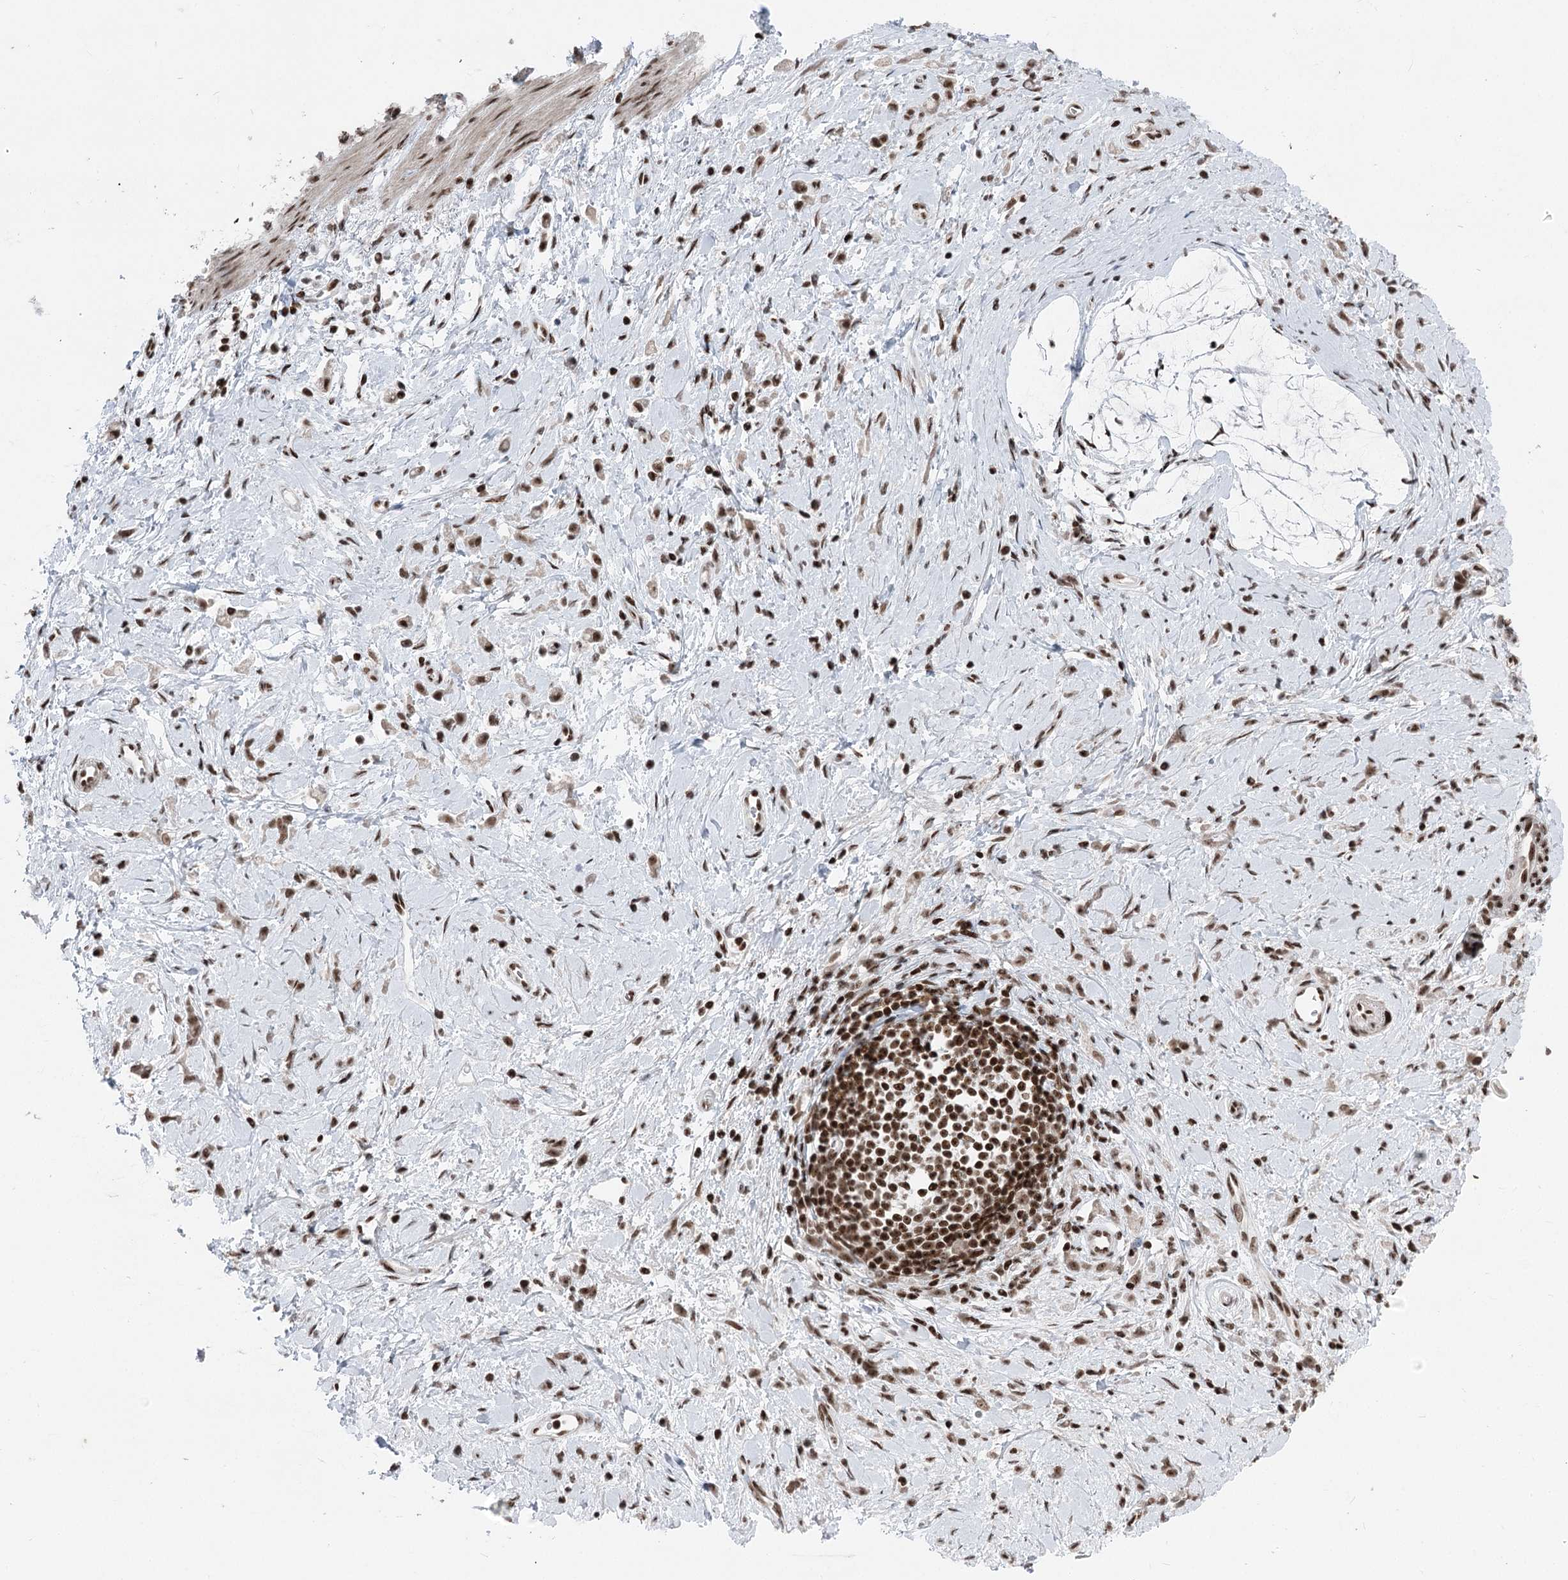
{"staining": {"intensity": "strong", "quantity": ">75%", "location": "nuclear"}, "tissue": "stomach cancer", "cell_type": "Tumor cells", "image_type": "cancer", "snomed": [{"axis": "morphology", "description": "Adenocarcinoma, NOS"}, {"axis": "topography", "description": "Stomach"}], "caption": "IHC of adenocarcinoma (stomach) shows high levels of strong nuclear positivity in about >75% of tumor cells. Using DAB (brown) and hematoxylin (blue) stains, captured at high magnification using brightfield microscopy.", "gene": "CGGBP1", "patient": {"sex": "female", "age": 60}}